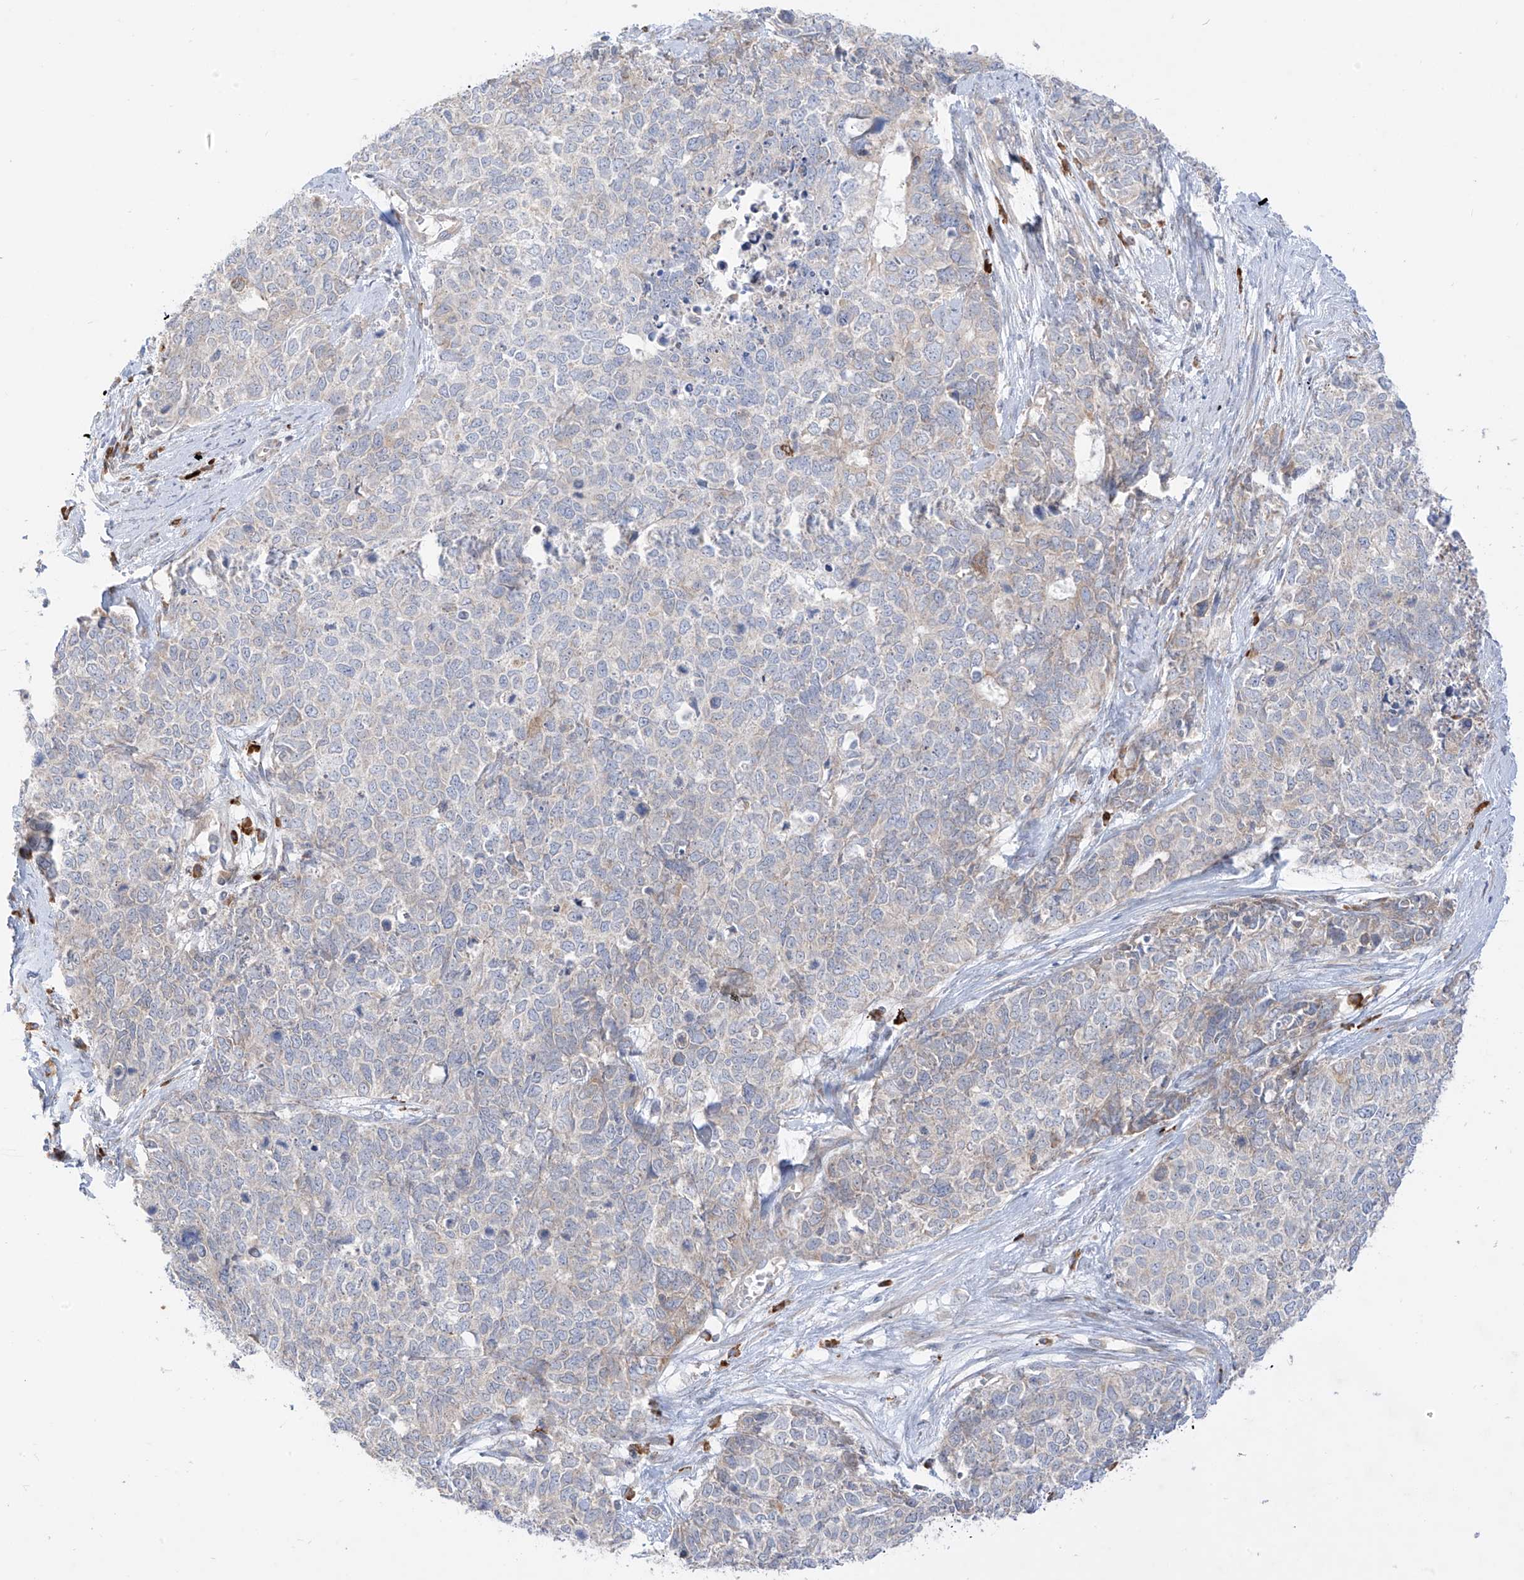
{"staining": {"intensity": "weak", "quantity": "<25%", "location": "cytoplasmic/membranous"}, "tissue": "cervical cancer", "cell_type": "Tumor cells", "image_type": "cancer", "snomed": [{"axis": "morphology", "description": "Squamous cell carcinoma, NOS"}, {"axis": "topography", "description": "Cervix"}], "caption": "The image exhibits no significant expression in tumor cells of squamous cell carcinoma (cervical).", "gene": "SYTL3", "patient": {"sex": "female", "age": 63}}